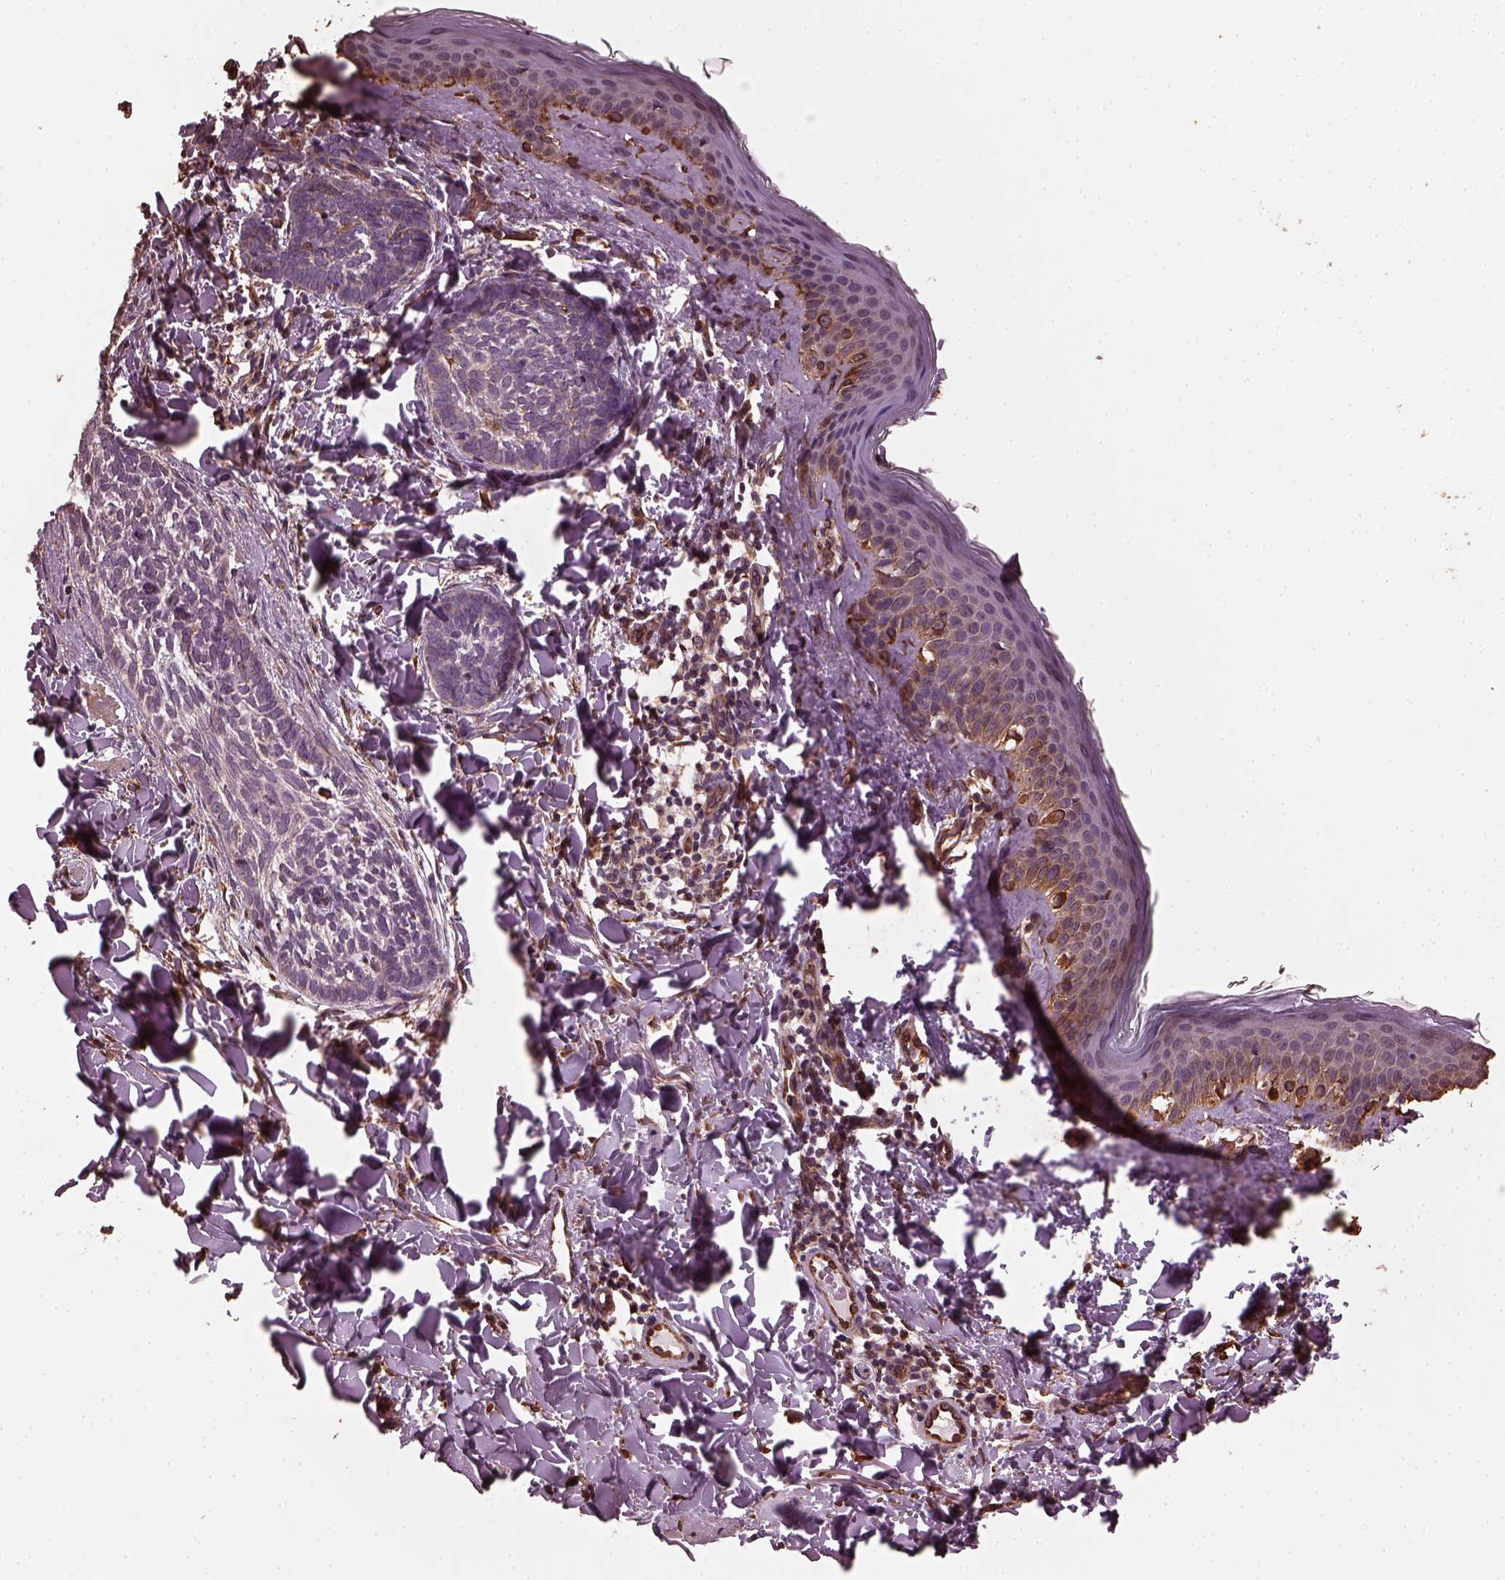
{"staining": {"intensity": "negative", "quantity": "none", "location": "none"}, "tissue": "skin cancer", "cell_type": "Tumor cells", "image_type": "cancer", "snomed": [{"axis": "morphology", "description": "Normal tissue, NOS"}, {"axis": "morphology", "description": "Basal cell carcinoma"}, {"axis": "topography", "description": "Skin"}], "caption": "This micrograph is of basal cell carcinoma (skin) stained with immunohistochemistry to label a protein in brown with the nuclei are counter-stained blue. There is no positivity in tumor cells.", "gene": "GTPBP1", "patient": {"sex": "male", "age": 46}}